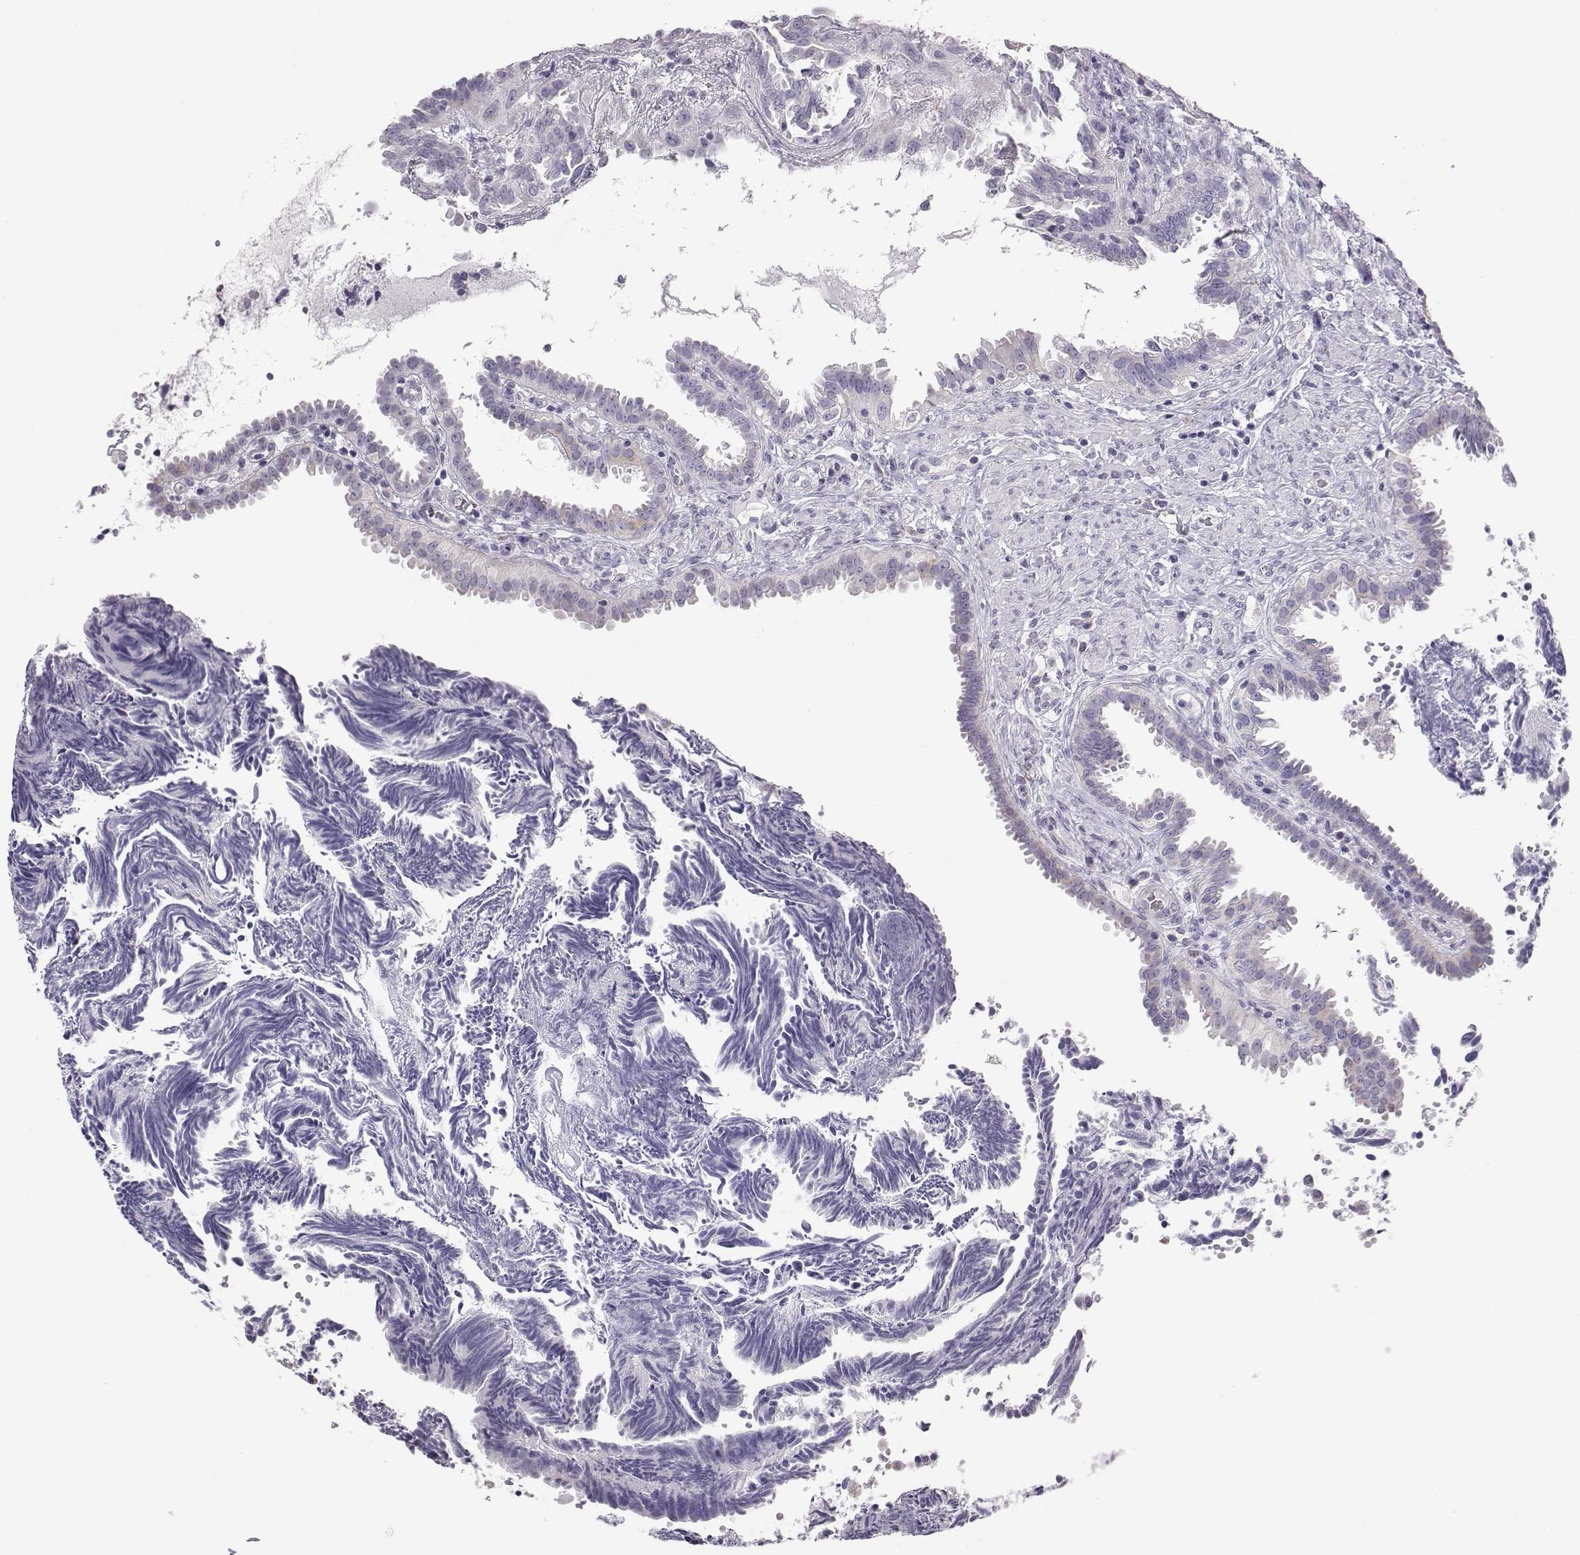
{"staining": {"intensity": "negative", "quantity": "none", "location": "none"}, "tissue": "fallopian tube", "cell_type": "Glandular cells", "image_type": "normal", "snomed": [{"axis": "morphology", "description": "Normal tissue, NOS"}, {"axis": "topography", "description": "Fallopian tube"}], "caption": "Photomicrograph shows no significant protein expression in glandular cells of unremarkable fallopian tube.", "gene": "AVP", "patient": {"sex": "female", "age": 39}}